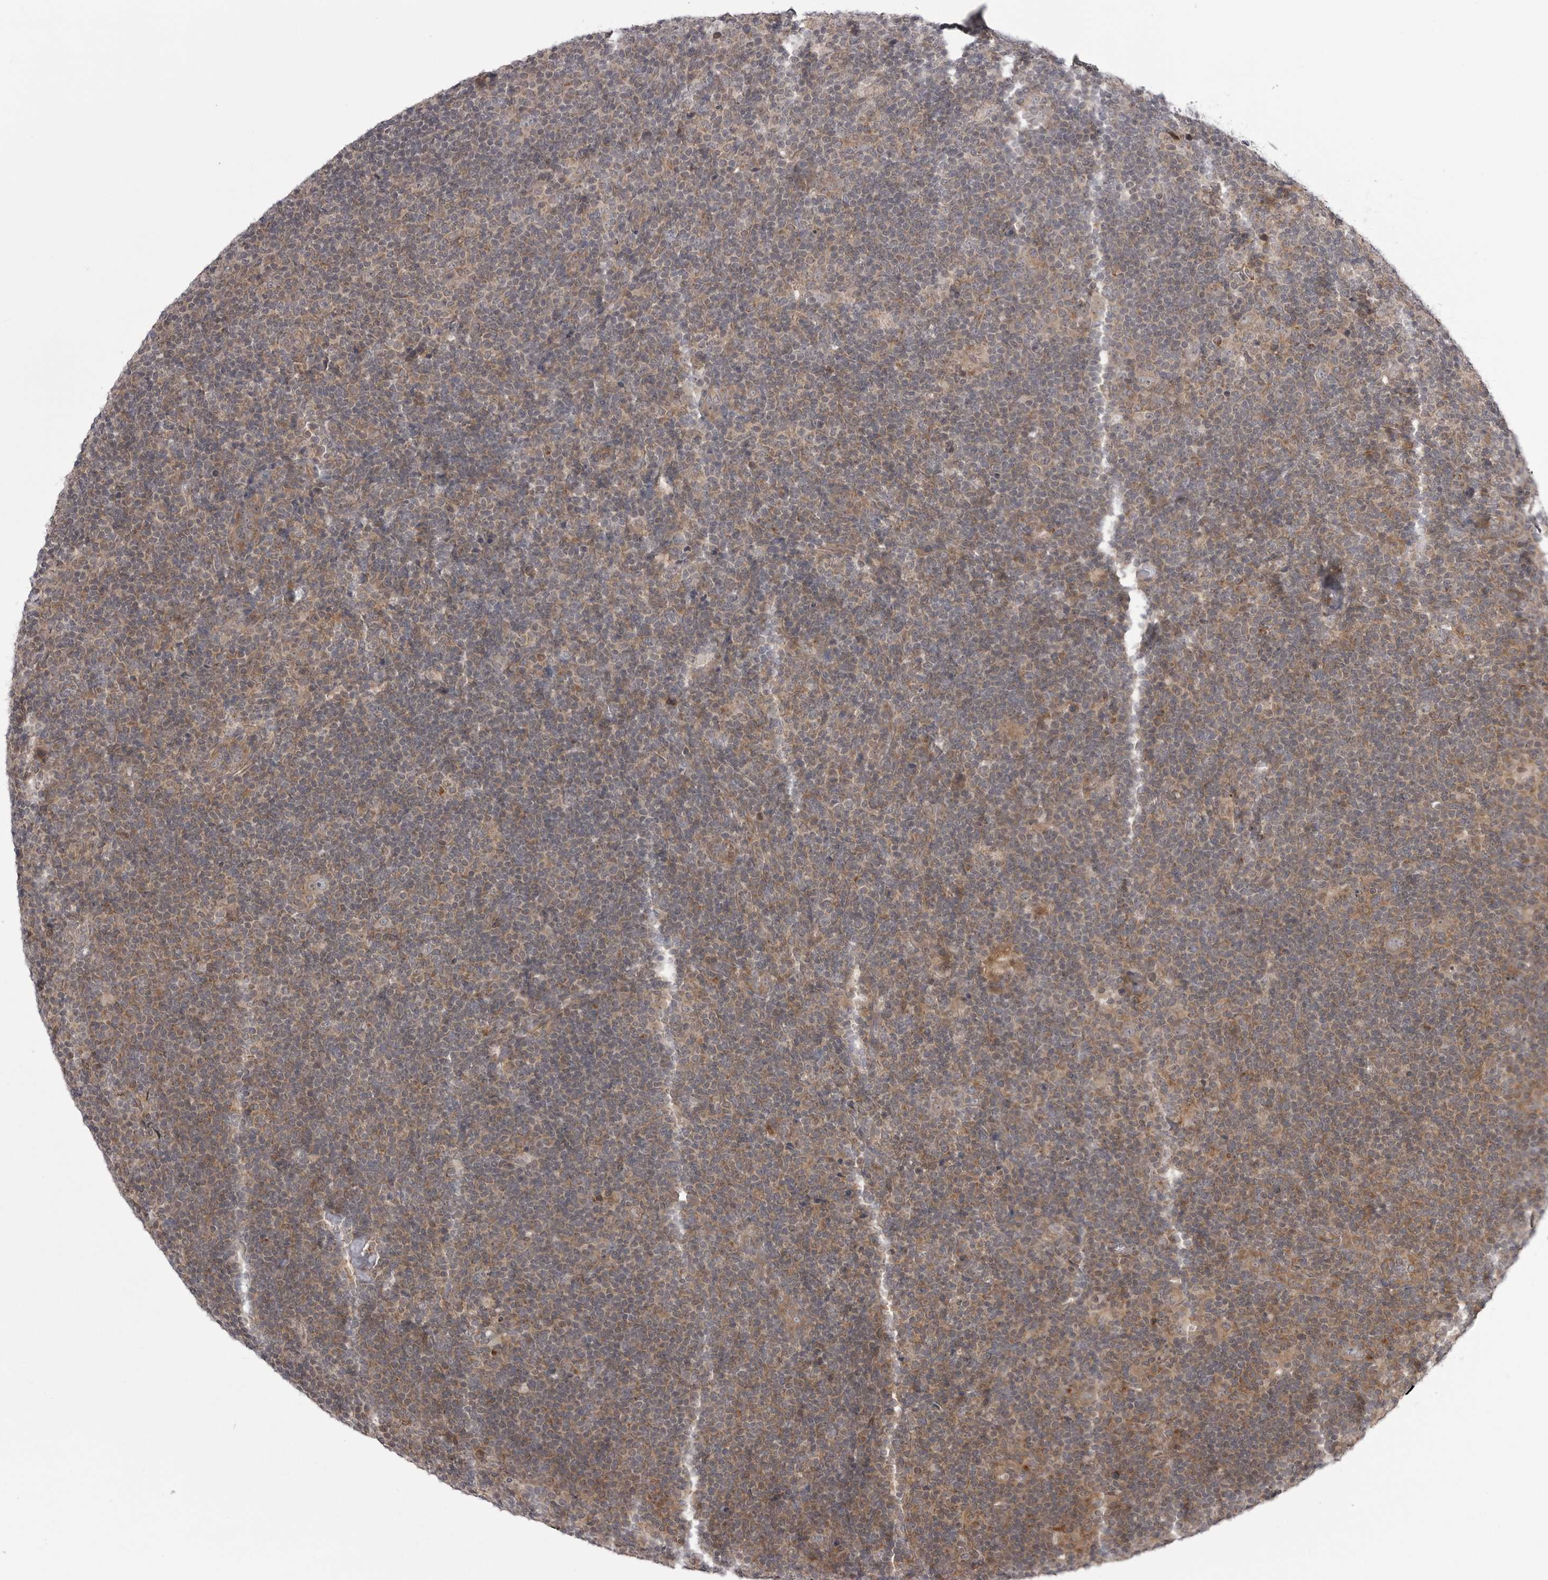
{"staining": {"intensity": "weak", "quantity": ">75%", "location": "cytoplasmic/membranous"}, "tissue": "lymphoma", "cell_type": "Tumor cells", "image_type": "cancer", "snomed": [{"axis": "morphology", "description": "Hodgkin's disease, NOS"}, {"axis": "topography", "description": "Lymph node"}], "caption": "IHC micrograph of human Hodgkin's disease stained for a protein (brown), which reveals low levels of weak cytoplasmic/membranous positivity in approximately >75% of tumor cells.", "gene": "CCDC18", "patient": {"sex": "female", "age": 57}}